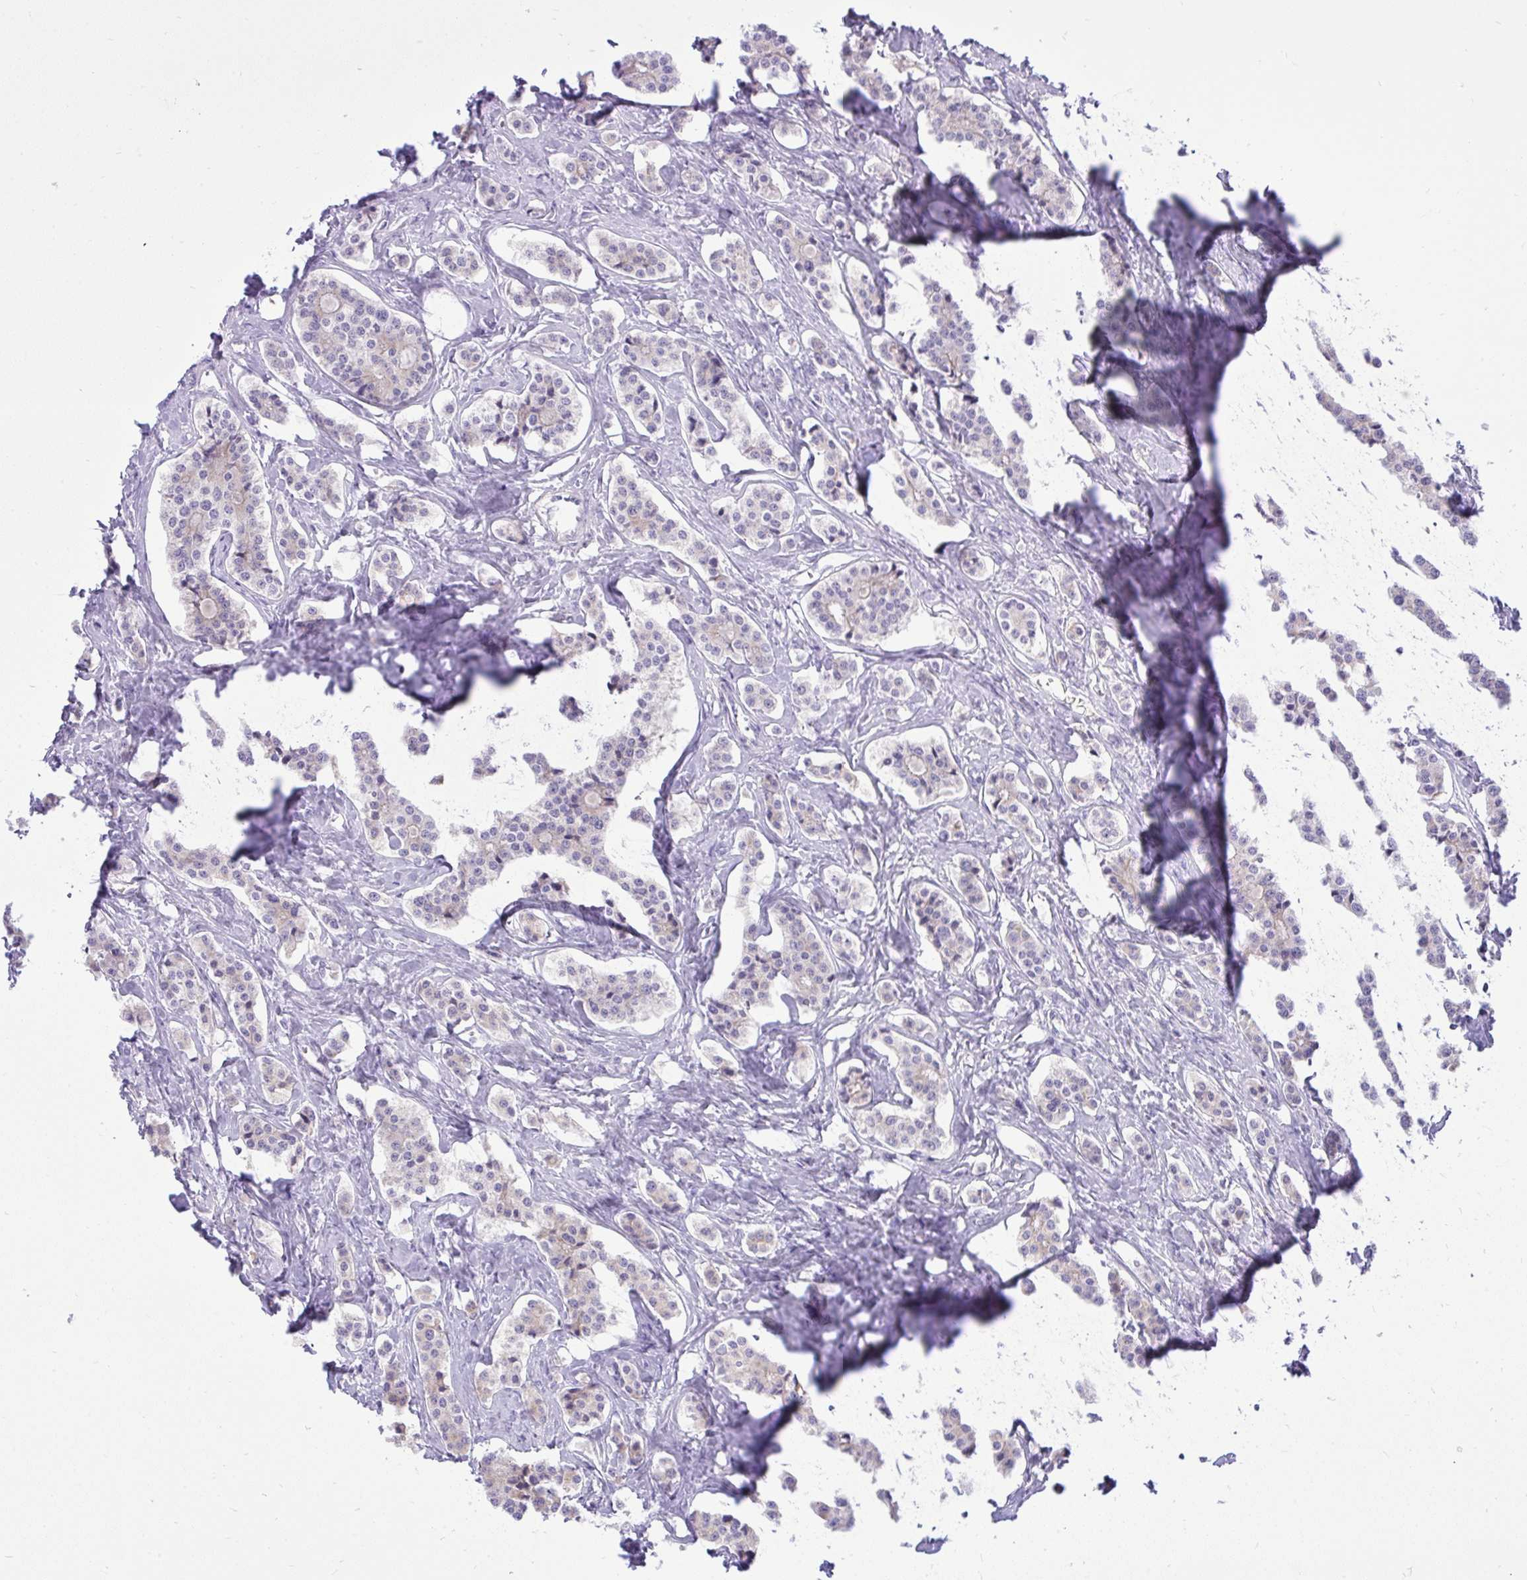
{"staining": {"intensity": "negative", "quantity": "none", "location": "none"}, "tissue": "carcinoid", "cell_type": "Tumor cells", "image_type": "cancer", "snomed": [{"axis": "morphology", "description": "Carcinoid, malignant, NOS"}, {"axis": "topography", "description": "Small intestine"}], "caption": "Tumor cells show no significant positivity in carcinoid. (Immunohistochemistry (ihc), brightfield microscopy, high magnification).", "gene": "SPAG1", "patient": {"sex": "male", "age": 63}}